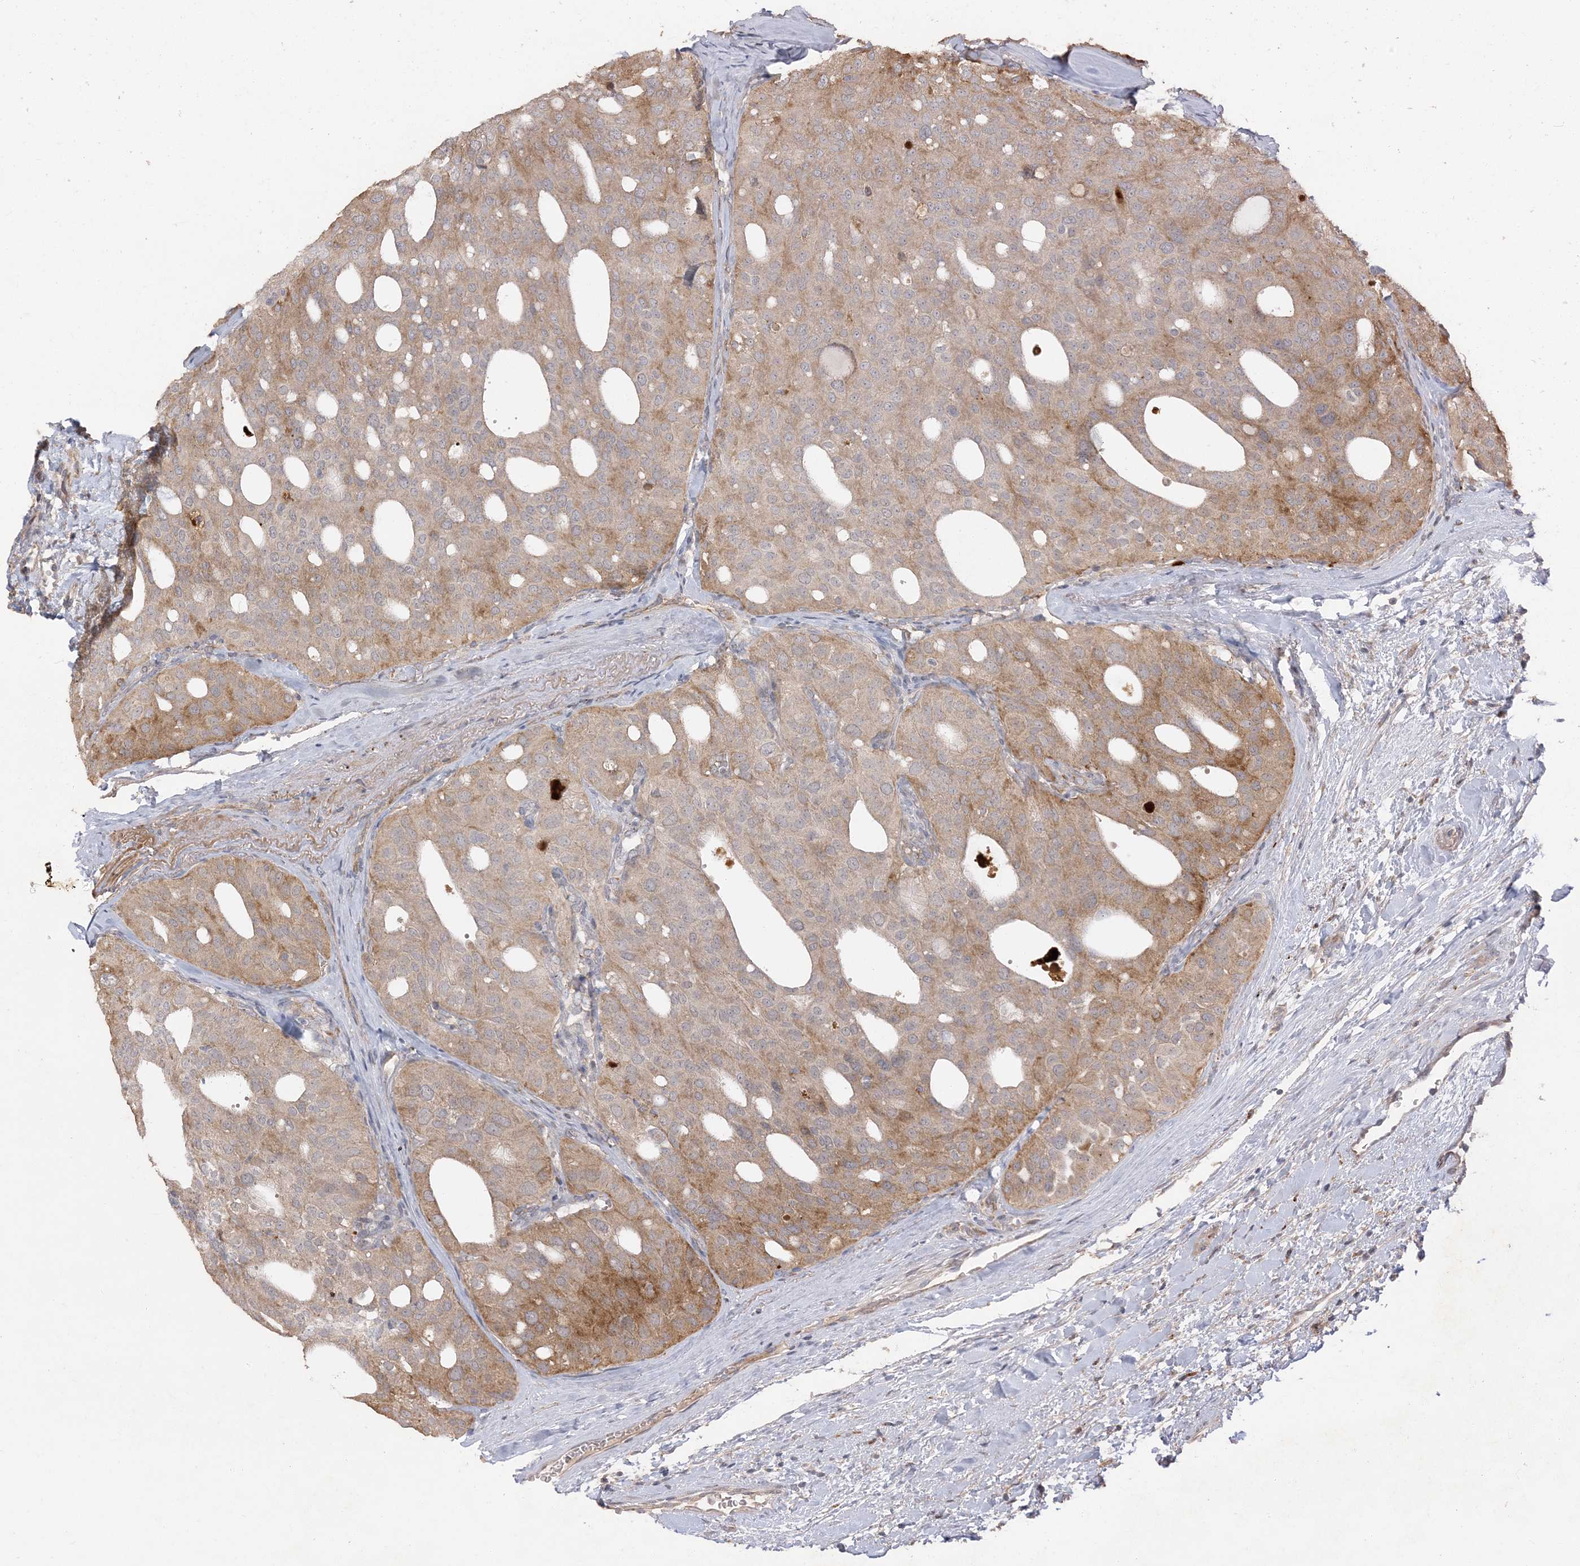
{"staining": {"intensity": "moderate", "quantity": ">75%", "location": "cytoplasmic/membranous"}, "tissue": "thyroid cancer", "cell_type": "Tumor cells", "image_type": "cancer", "snomed": [{"axis": "morphology", "description": "Follicular adenoma carcinoma, NOS"}, {"axis": "topography", "description": "Thyroid gland"}], "caption": "Thyroid cancer stained with DAB immunohistochemistry exhibits medium levels of moderate cytoplasmic/membranous staining in approximately >75% of tumor cells.", "gene": "LTN1", "patient": {"sex": "male", "age": 75}}